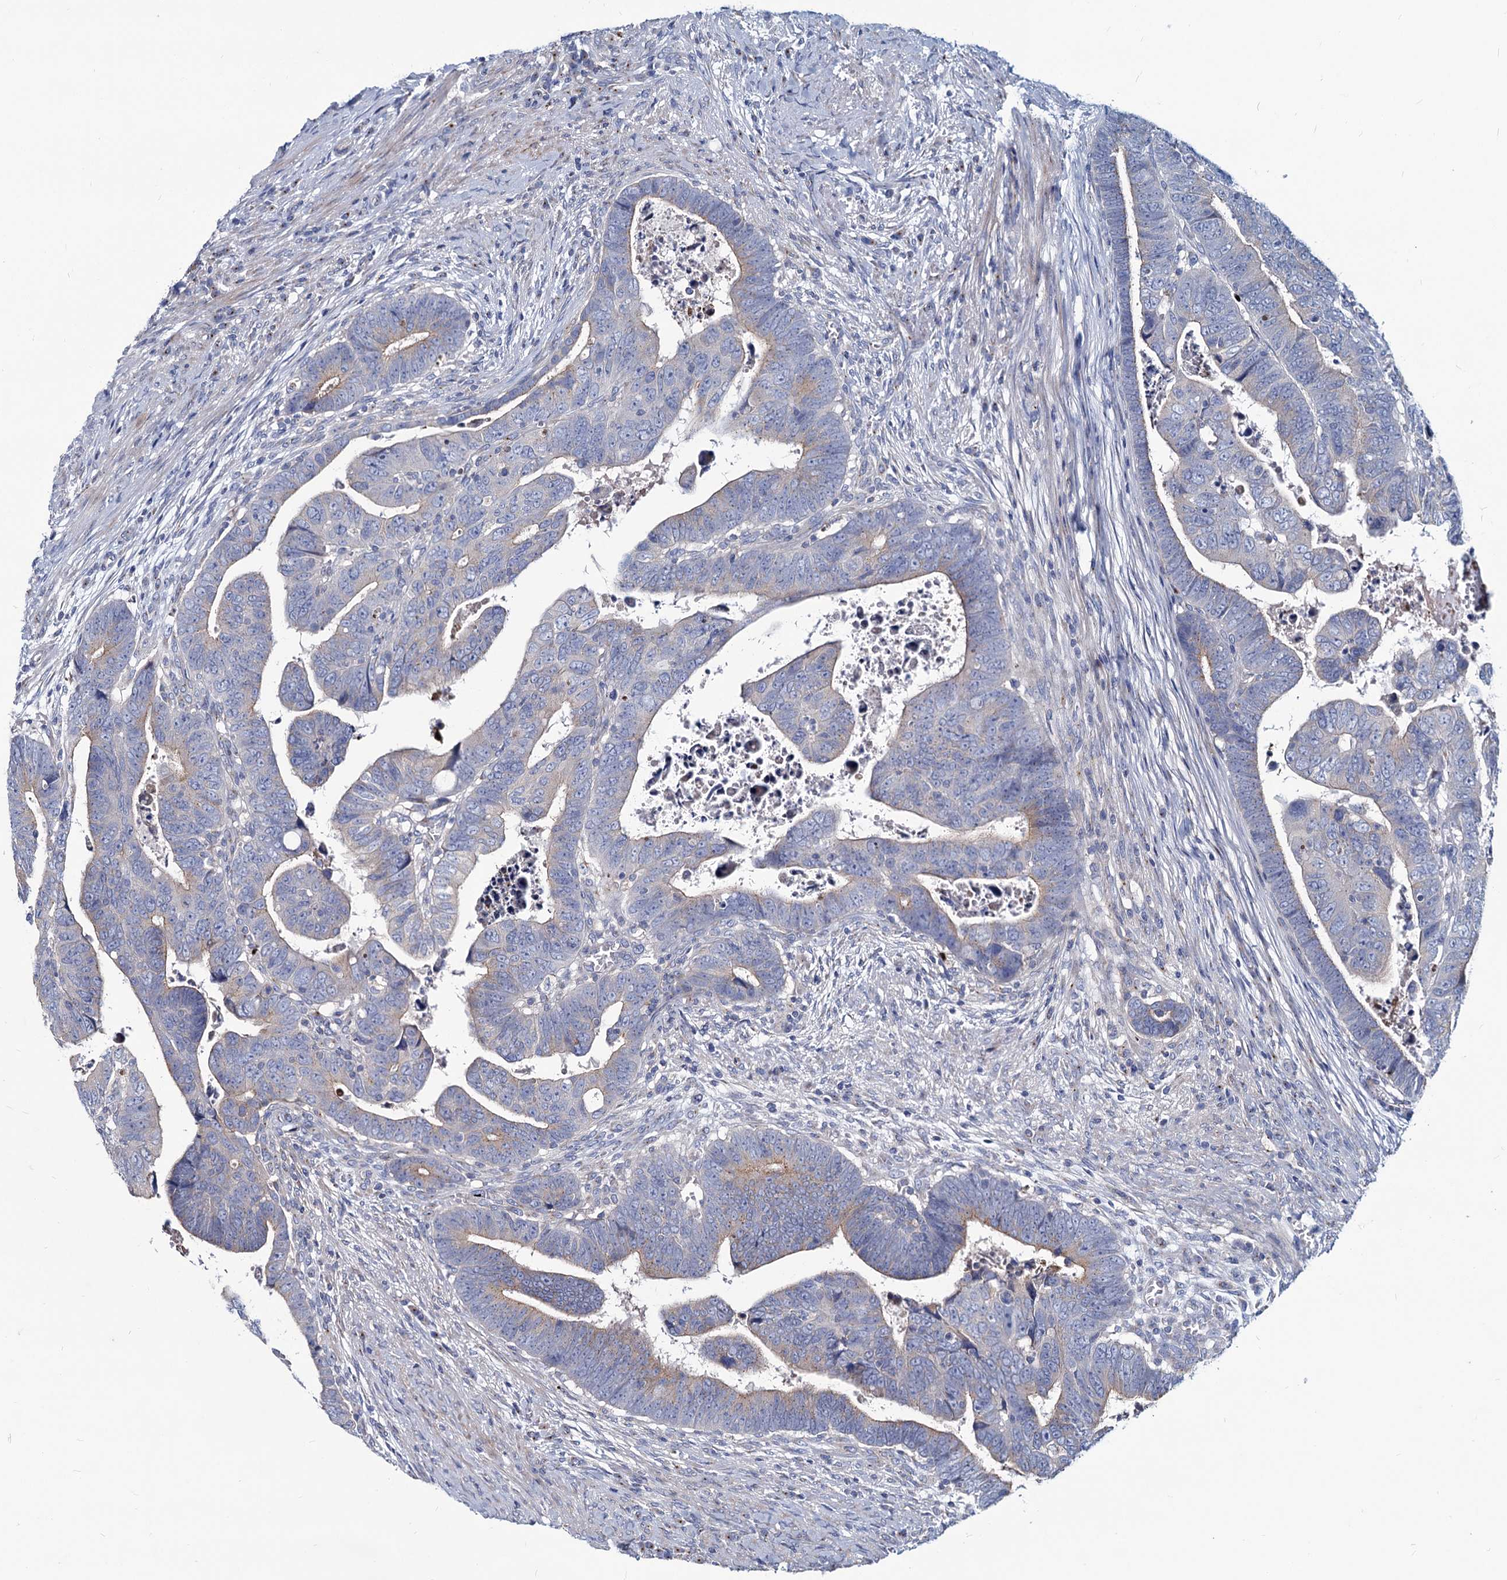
{"staining": {"intensity": "negative", "quantity": "none", "location": "none"}, "tissue": "colorectal cancer", "cell_type": "Tumor cells", "image_type": "cancer", "snomed": [{"axis": "morphology", "description": "Normal tissue, NOS"}, {"axis": "morphology", "description": "Adenocarcinoma, NOS"}, {"axis": "topography", "description": "Rectum"}], "caption": "Human colorectal adenocarcinoma stained for a protein using immunohistochemistry (IHC) exhibits no positivity in tumor cells.", "gene": "AGBL4", "patient": {"sex": "female", "age": 65}}